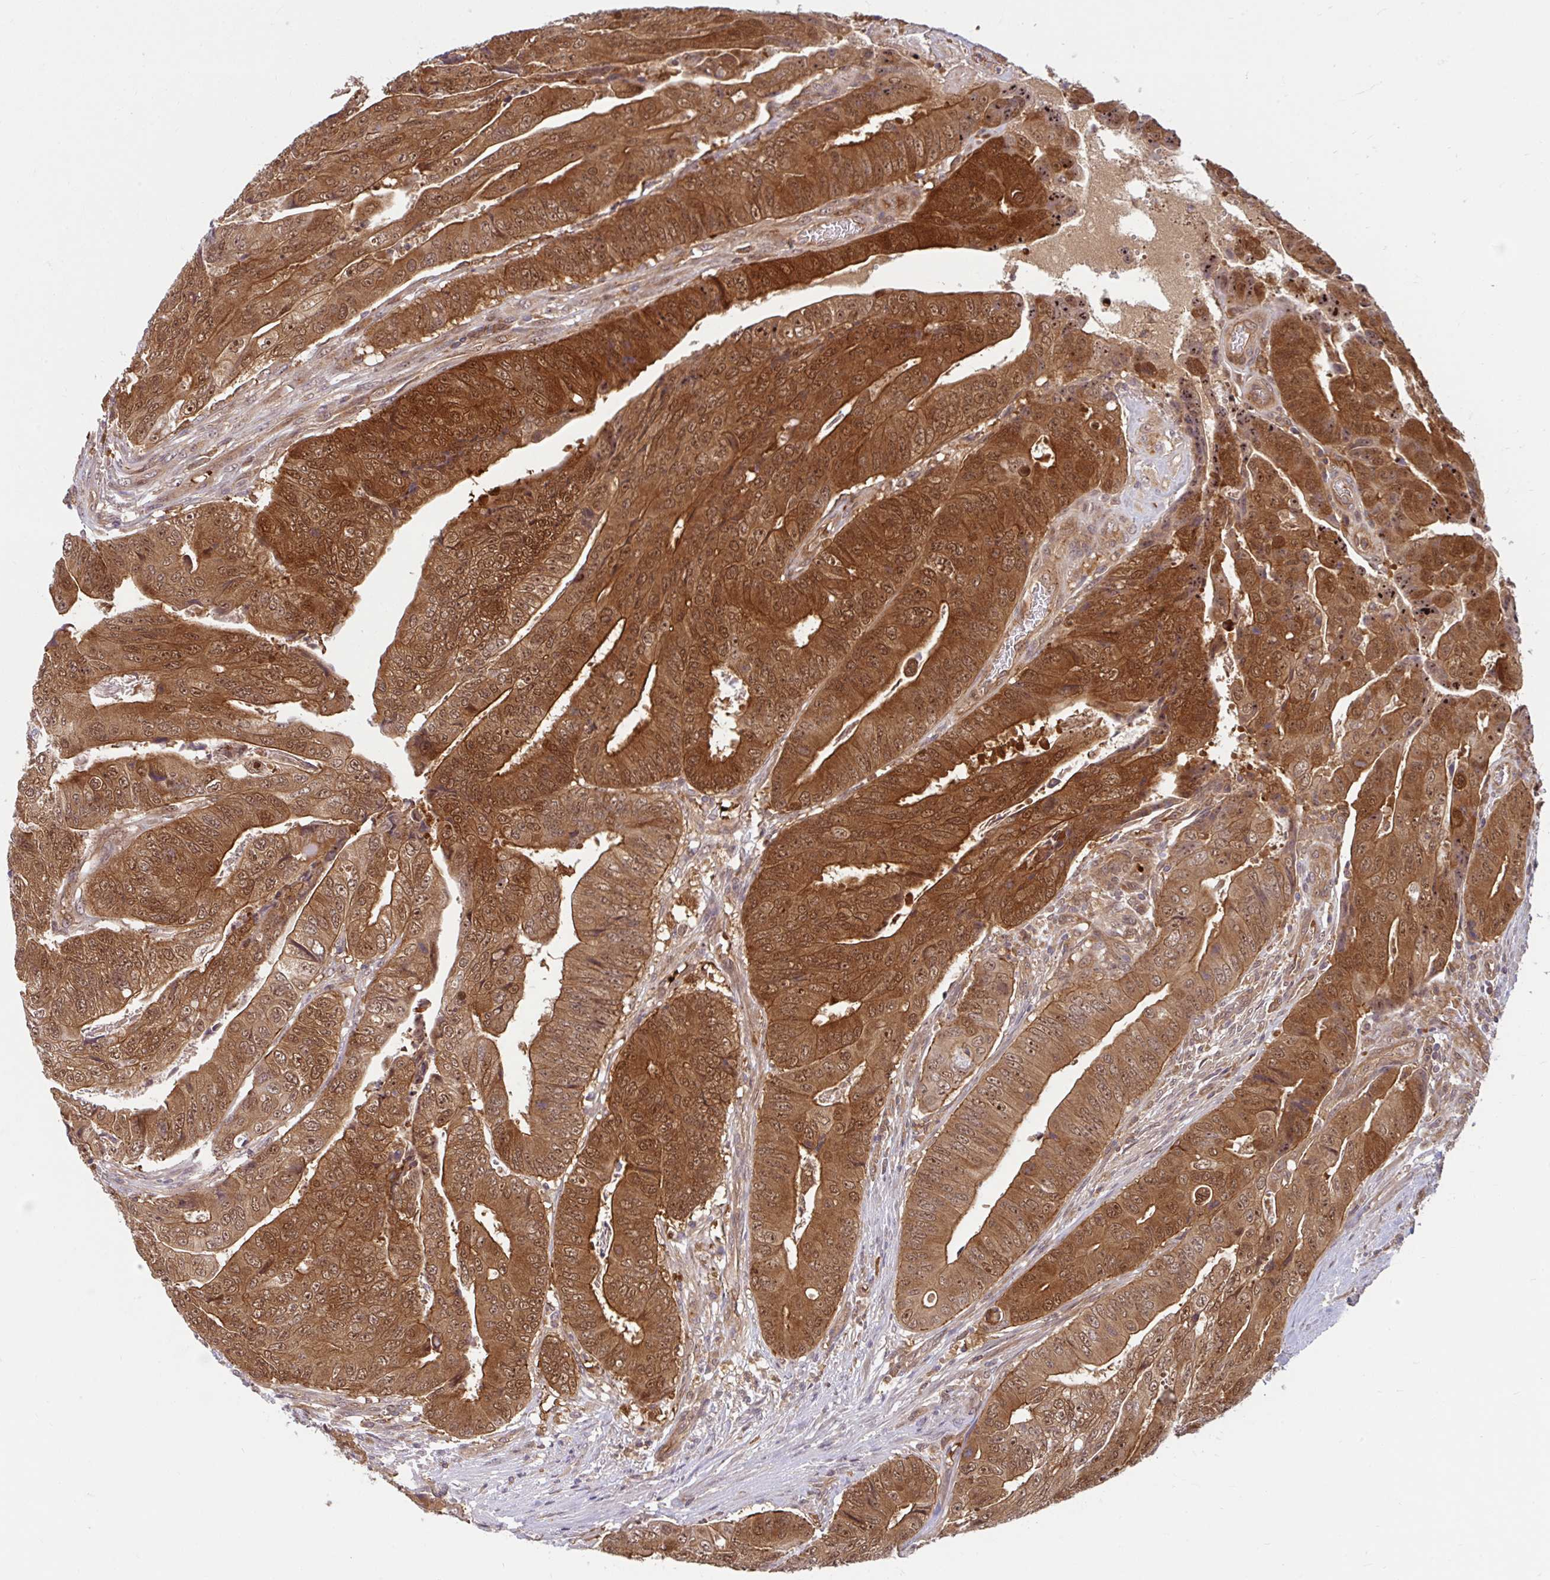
{"staining": {"intensity": "strong", "quantity": ">75%", "location": "cytoplasmic/membranous,nuclear"}, "tissue": "colorectal cancer", "cell_type": "Tumor cells", "image_type": "cancer", "snomed": [{"axis": "morphology", "description": "Adenocarcinoma, NOS"}, {"axis": "topography", "description": "Colon"}], "caption": "A high amount of strong cytoplasmic/membranous and nuclear expression is identified in about >75% of tumor cells in colorectal cancer tissue.", "gene": "HMBS", "patient": {"sex": "female", "age": 48}}